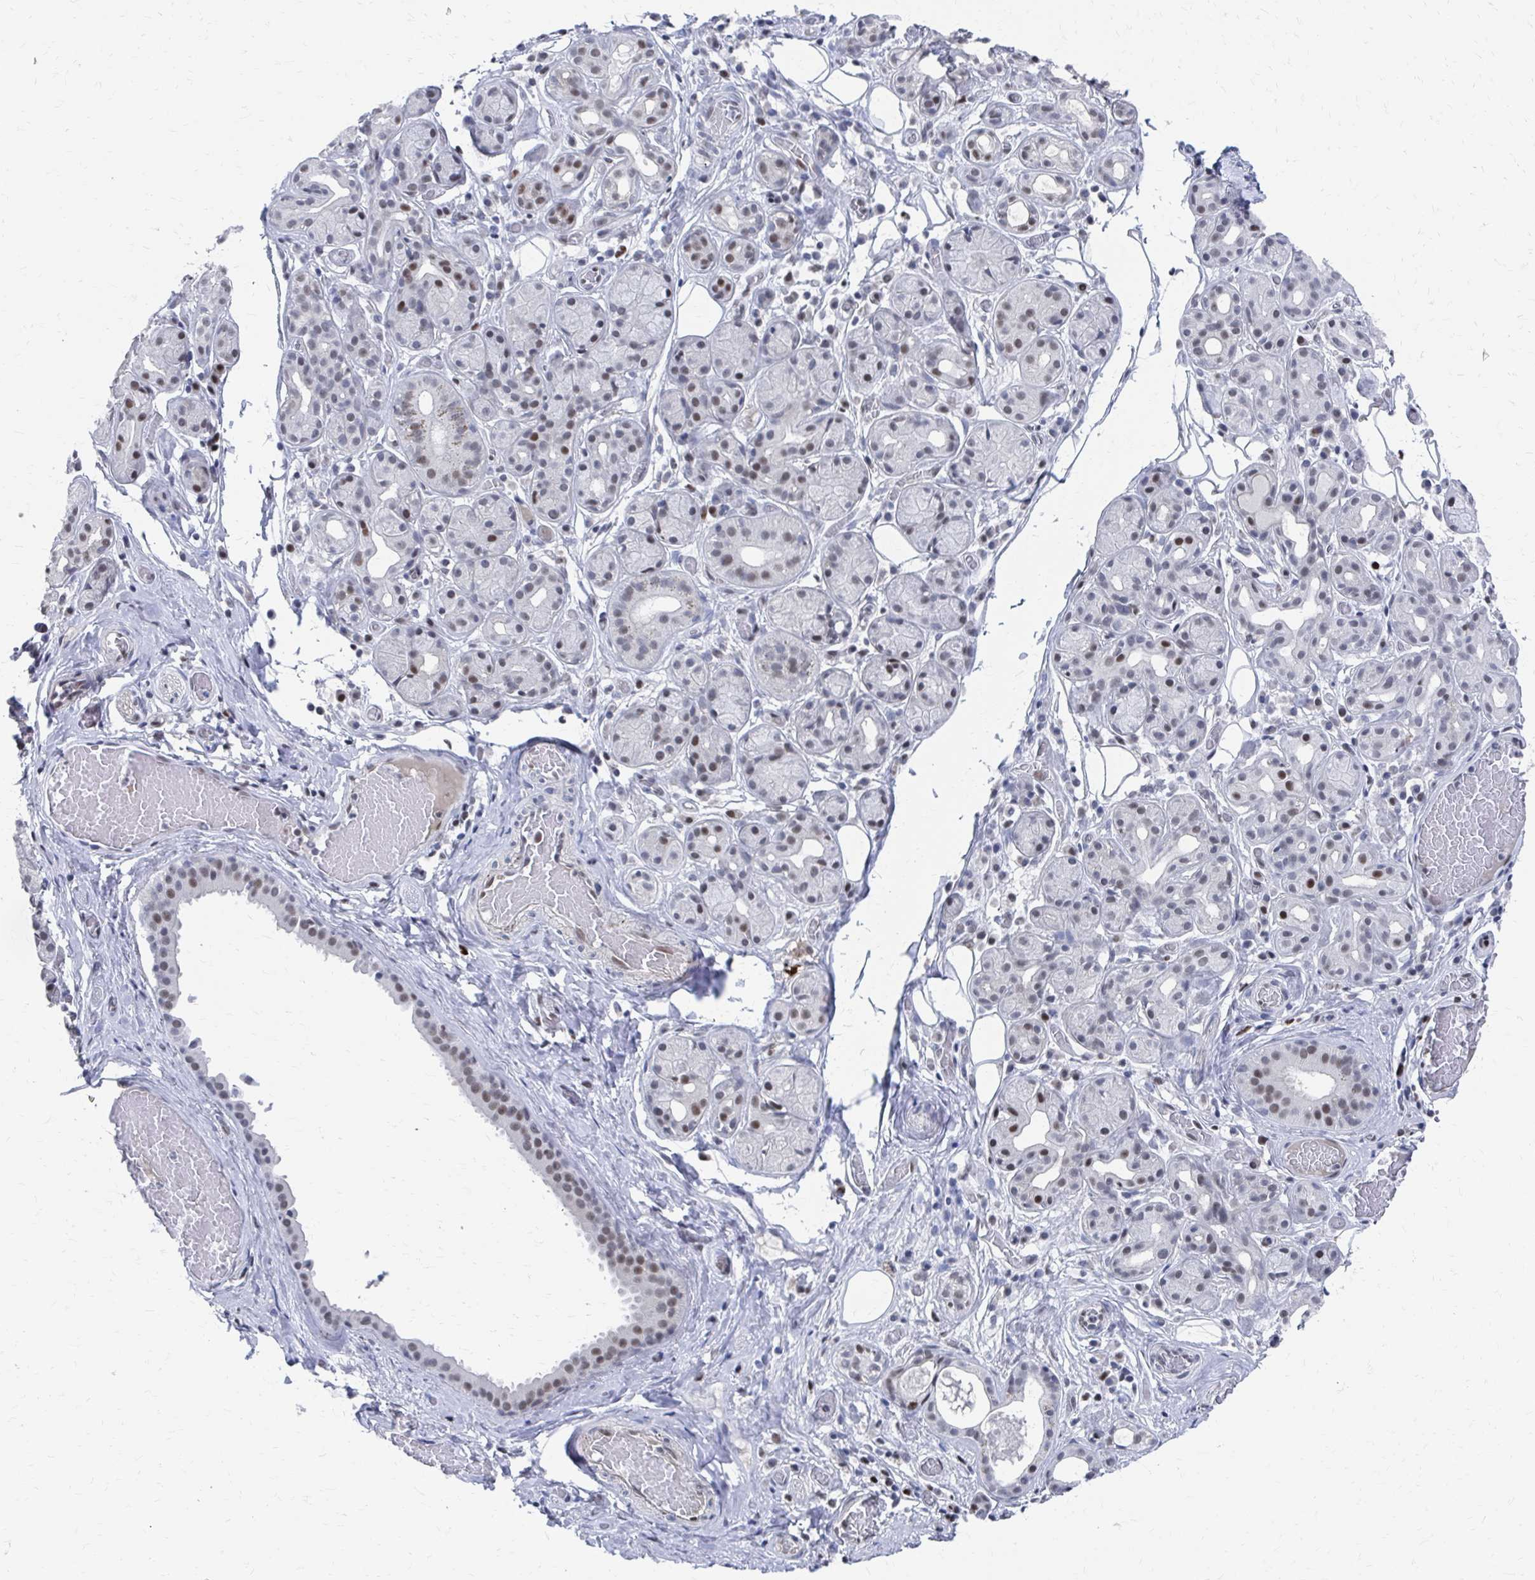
{"staining": {"intensity": "moderate", "quantity": "25%-75%", "location": "nuclear"}, "tissue": "salivary gland", "cell_type": "Glandular cells", "image_type": "normal", "snomed": [{"axis": "morphology", "description": "Normal tissue, NOS"}, {"axis": "topography", "description": "Salivary gland"}, {"axis": "topography", "description": "Peripheral nerve tissue"}], "caption": "Salivary gland stained with immunohistochemistry (IHC) demonstrates moderate nuclear expression in about 25%-75% of glandular cells.", "gene": "CDIN1", "patient": {"sex": "male", "age": 71}}